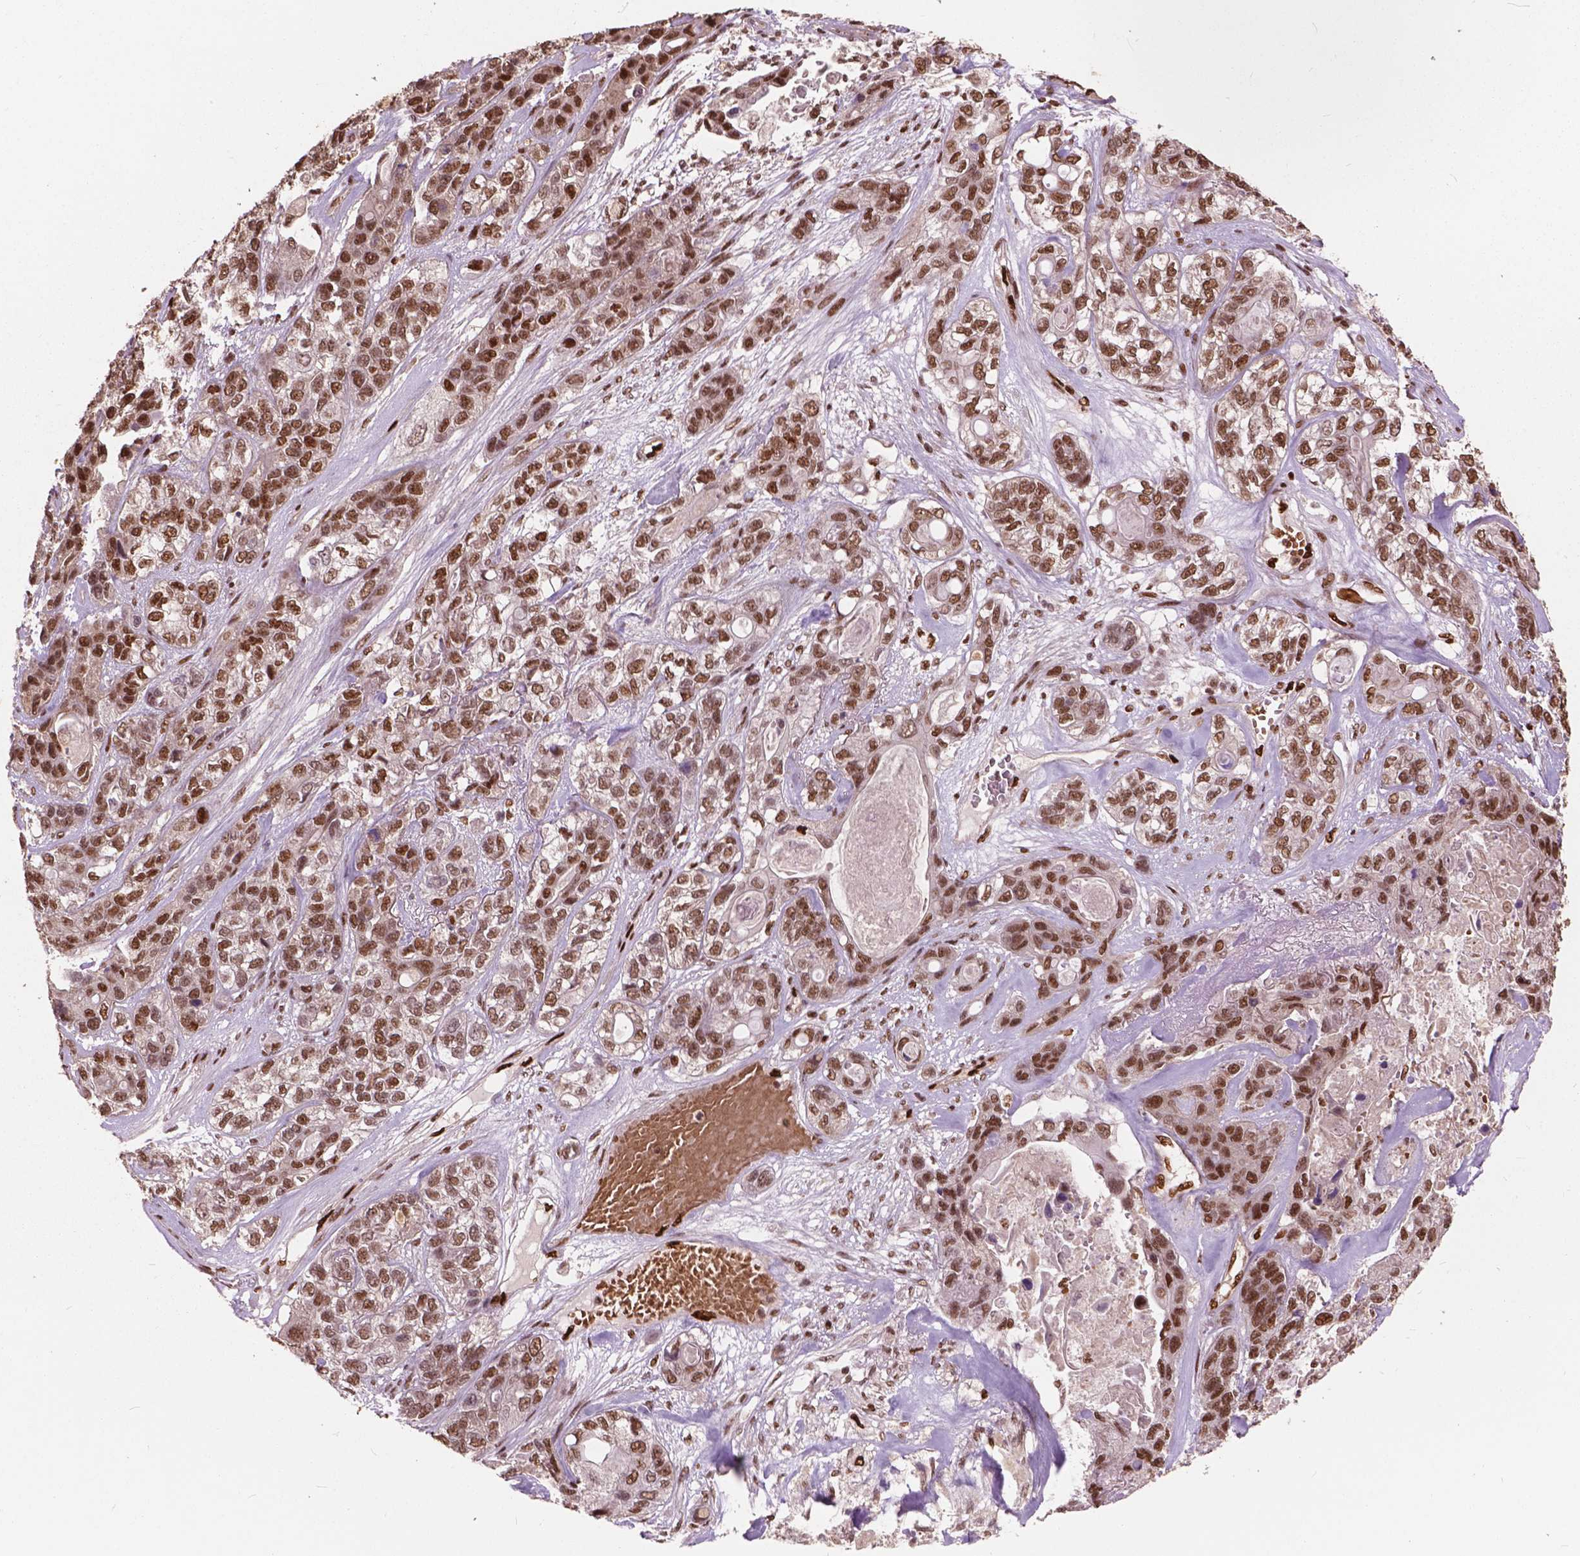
{"staining": {"intensity": "moderate", "quantity": ">75%", "location": "nuclear"}, "tissue": "lung cancer", "cell_type": "Tumor cells", "image_type": "cancer", "snomed": [{"axis": "morphology", "description": "Squamous cell carcinoma, NOS"}, {"axis": "topography", "description": "Lung"}], "caption": "The image displays a brown stain indicating the presence of a protein in the nuclear of tumor cells in lung cancer (squamous cell carcinoma).", "gene": "ANP32B", "patient": {"sex": "female", "age": 70}}